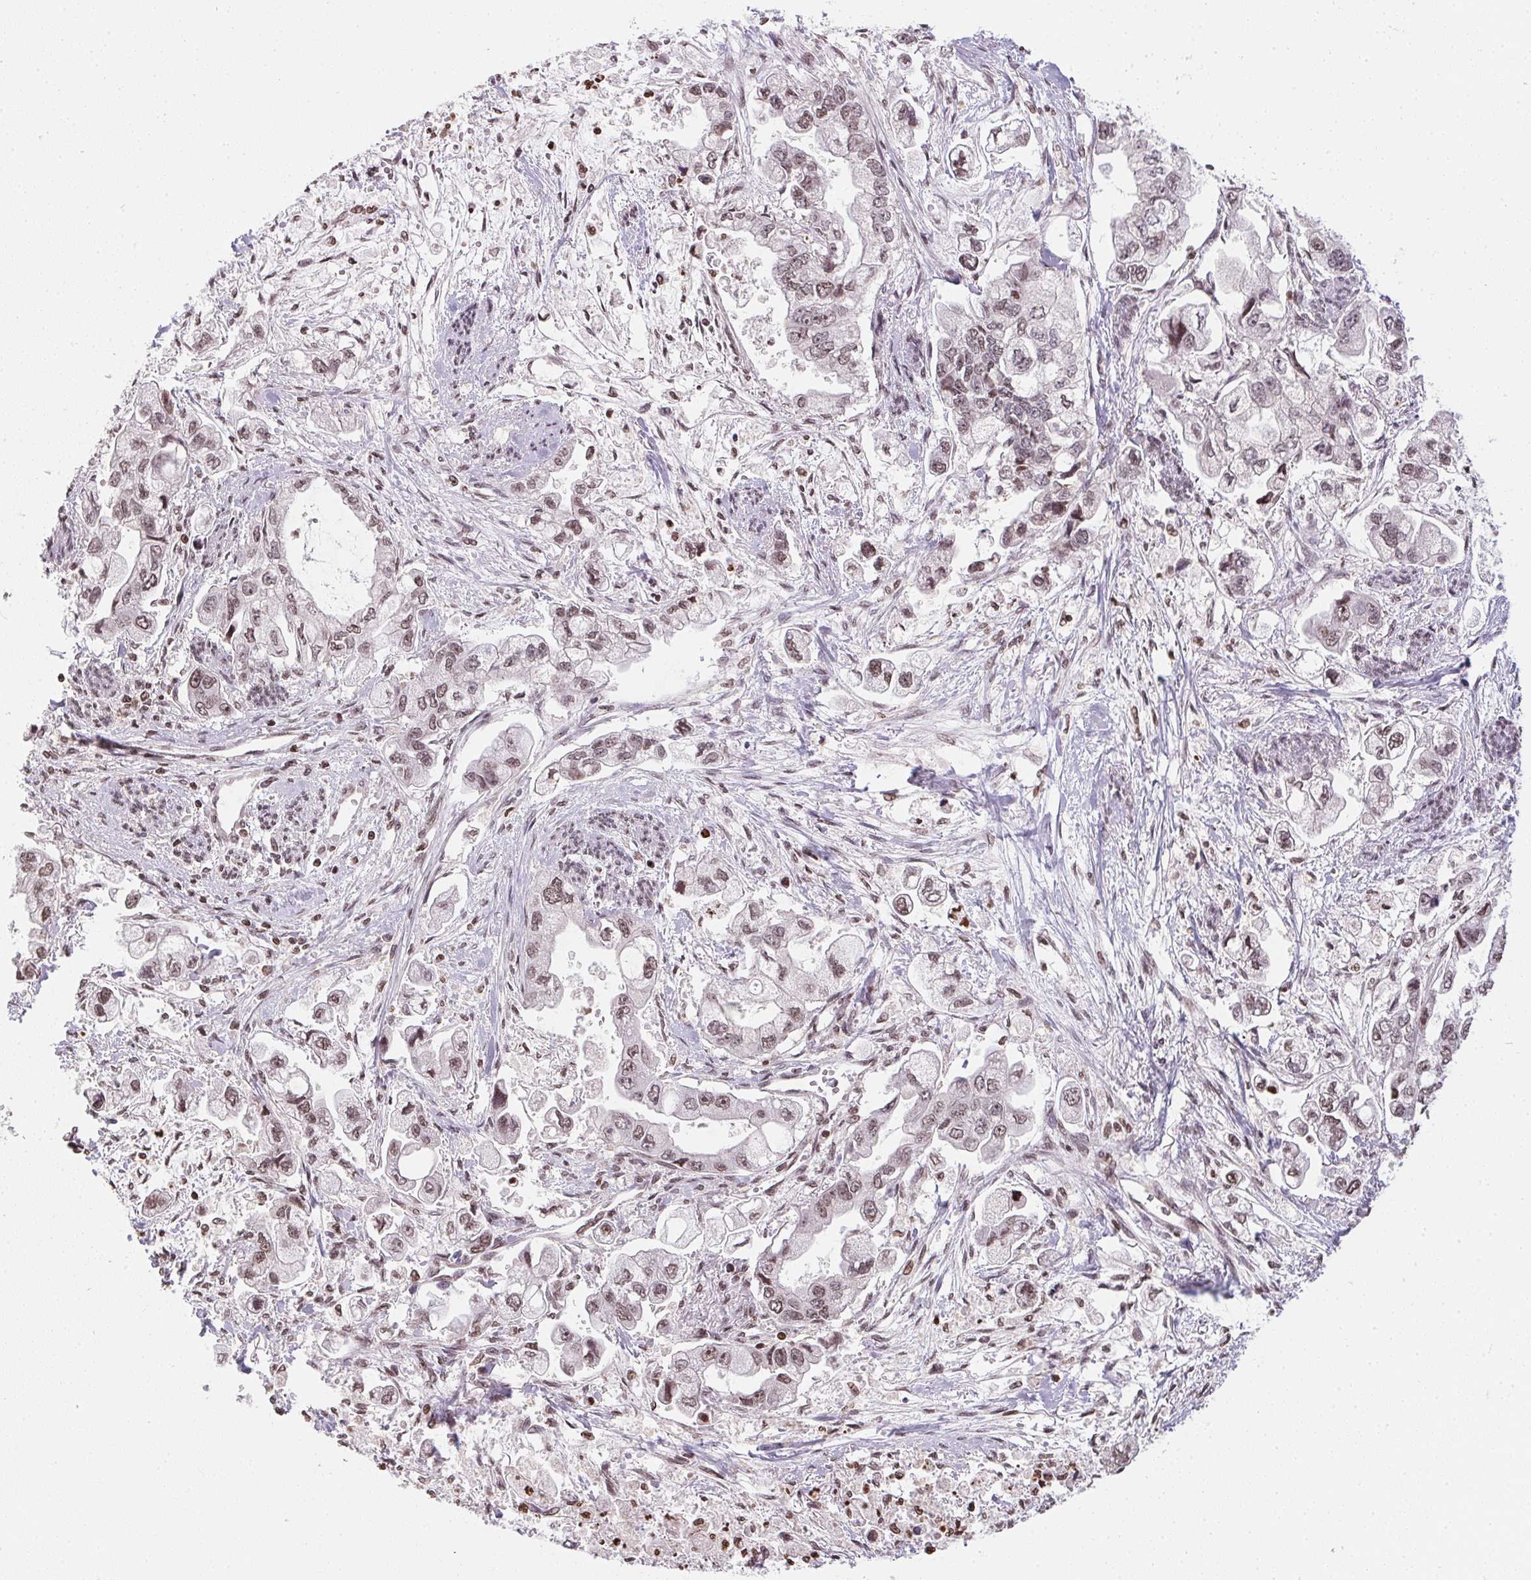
{"staining": {"intensity": "moderate", "quantity": ">75%", "location": "nuclear"}, "tissue": "stomach cancer", "cell_type": "Tumor cells", "image_type": "cancer", "snomed": [{"axis": "morphology", "description": "Normal tissue, NOS"}, {"axis": "morphology", "description": "Adenocarcinoma, NOS"}, {"axis": "topography", "description": "Stomach"}], "caption": "Stomach cancer stained with IHC shows moderate nuclear expression in about >75% of tumor cells.", "gene": "RNF181", "patient": {"sex": "male", "age": 62}}